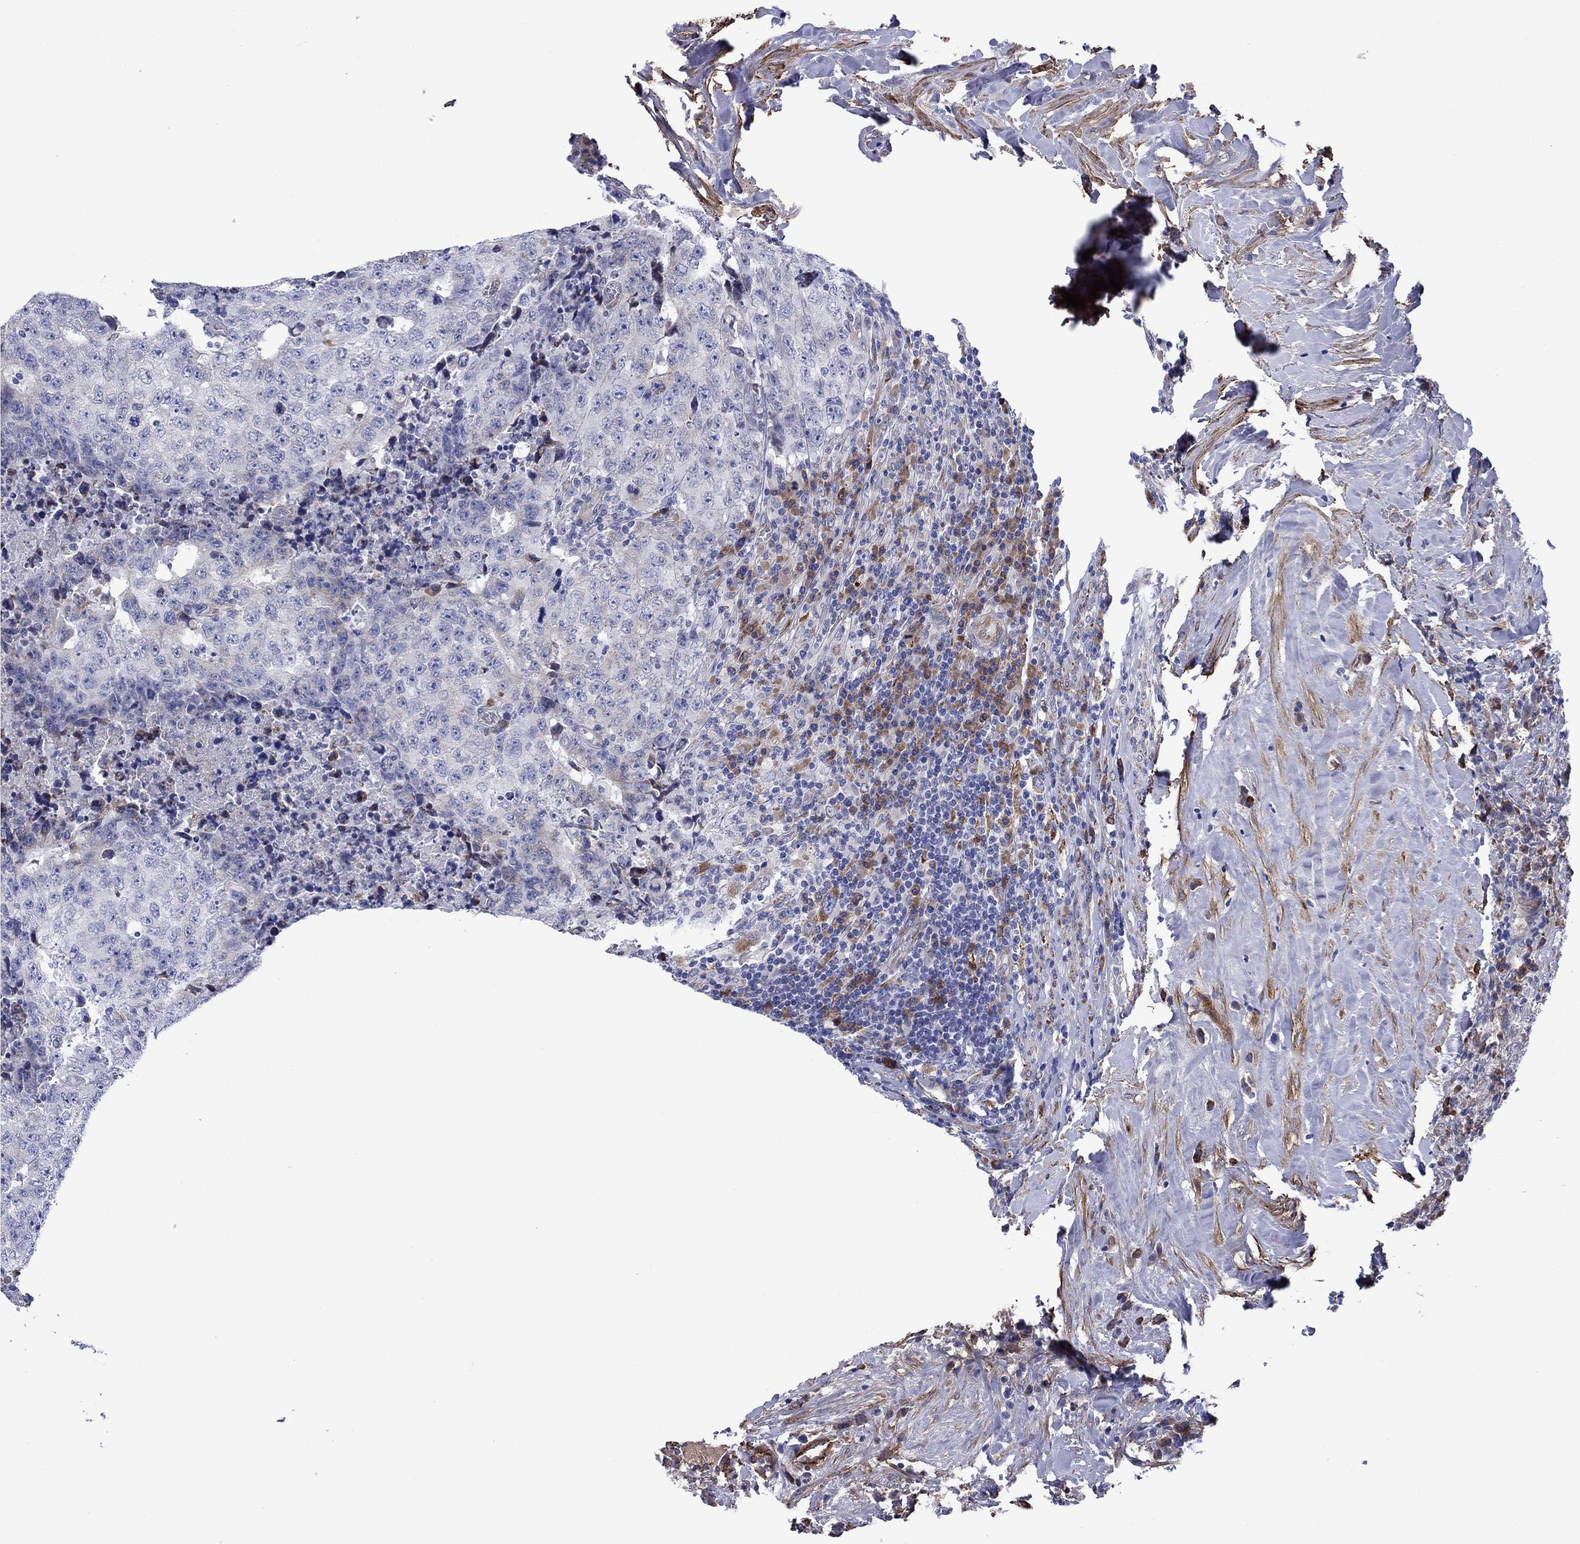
{"staining": {"intensity": "negative", "quantity": "none", "location": "none"}, "tissue": "testis cancer", "cell_type": "Tumor cells", "image_type": "cancer", "snomed": [{"axis": "morphology", "description": "Necrosis, NOS"}, {"axis": "morphology", "description": "Carcinoma, Embryonal, NOS"}, {"axis": "topography", "description": "Testis"}], "caption": "Image shows no protein positivity in tumor cells of testis cancer tissue.", "gene": "HSPG2", "patient": {"sex": "male", "age": 19}}